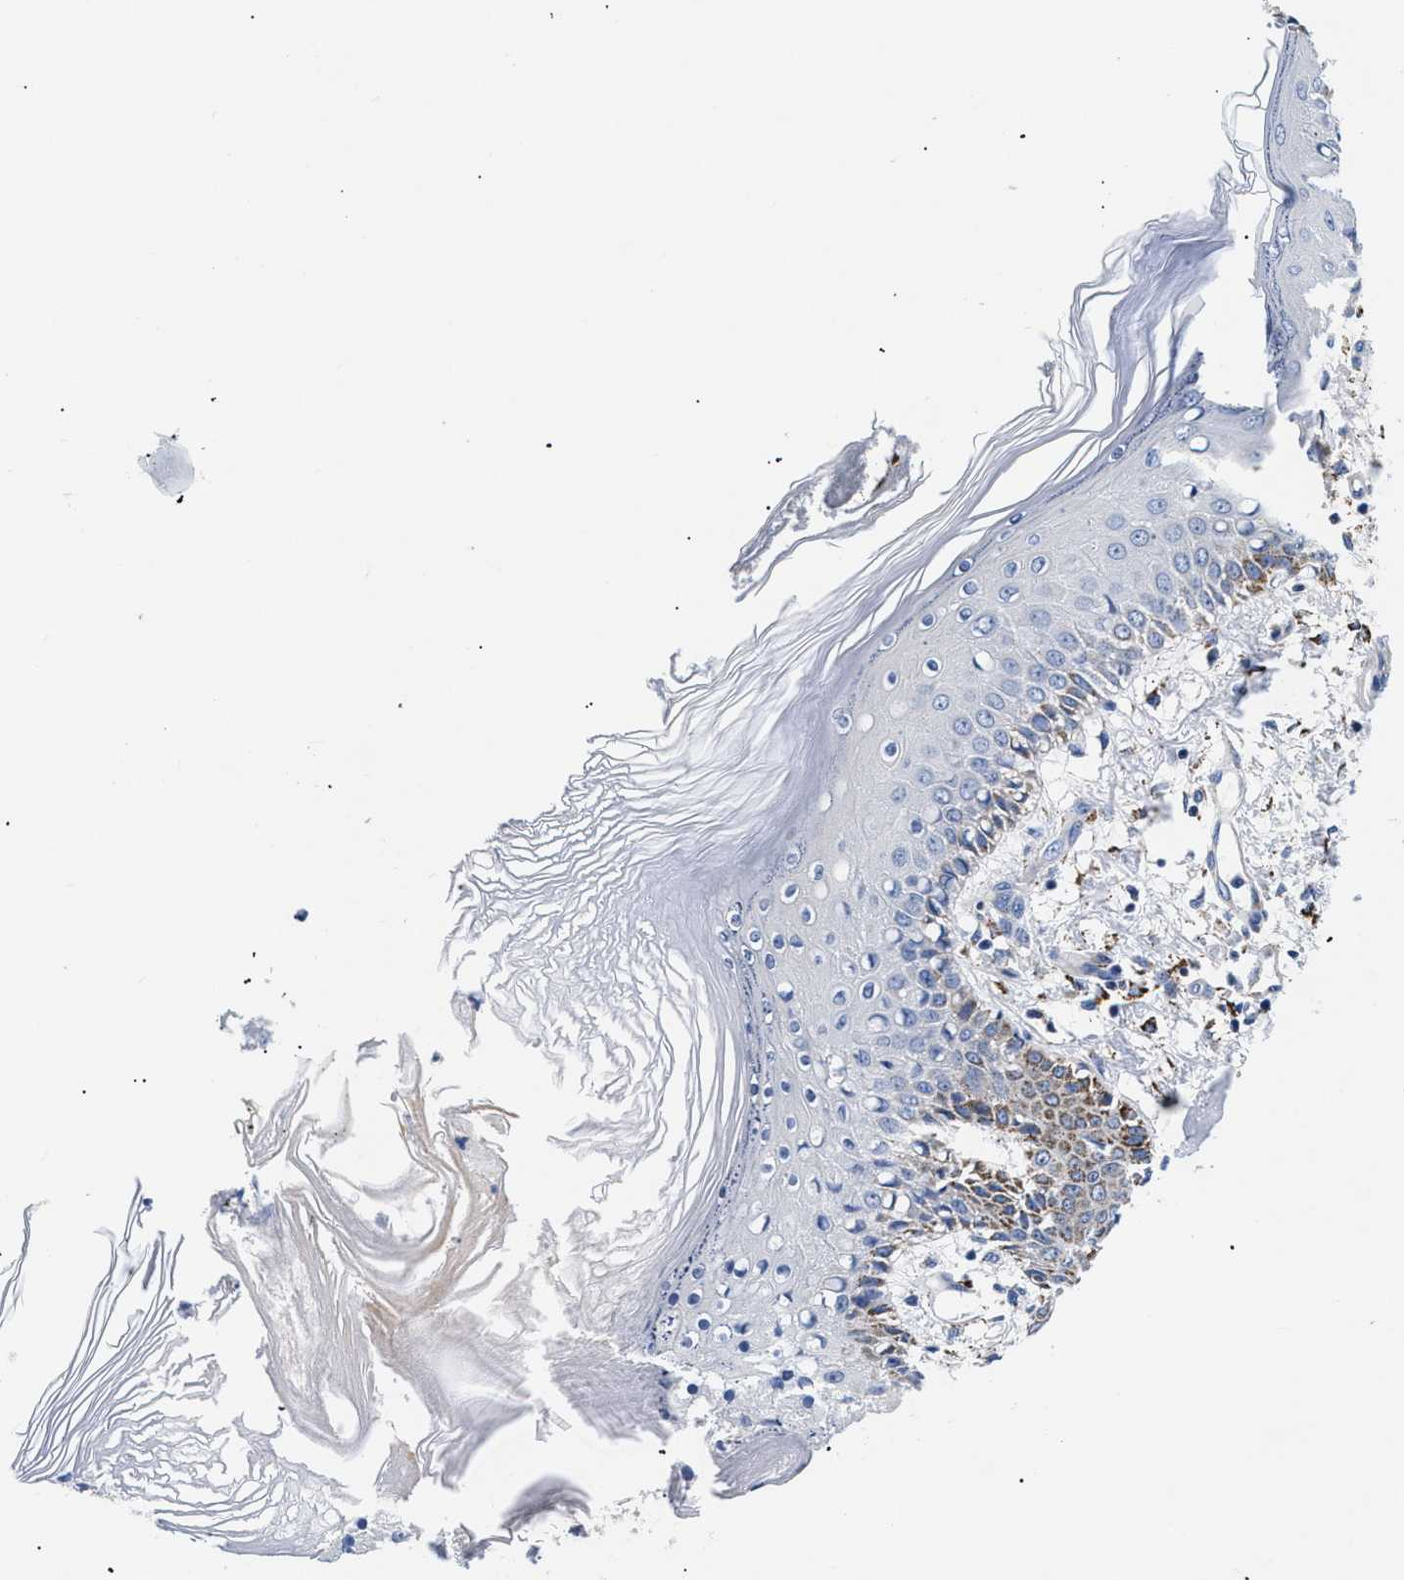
{"staining": {"intensity": "negative", "quantity": "none", "location": "none"}, "tissue": "skin", "cell_type": "Fibroblasts", "image_type": "normal", "snomed": [{"axis": "morphology", "description": "Normal tissue, NOS"}, {"axis": "topography", "description": "Skin"}], "caption": "Immunohistochemistry (IHC) of unremarkable skin demonstrates no positivity in fibroblasts.", "gene": "GPR149", "patient": {"sex": "male", "age": 53}}